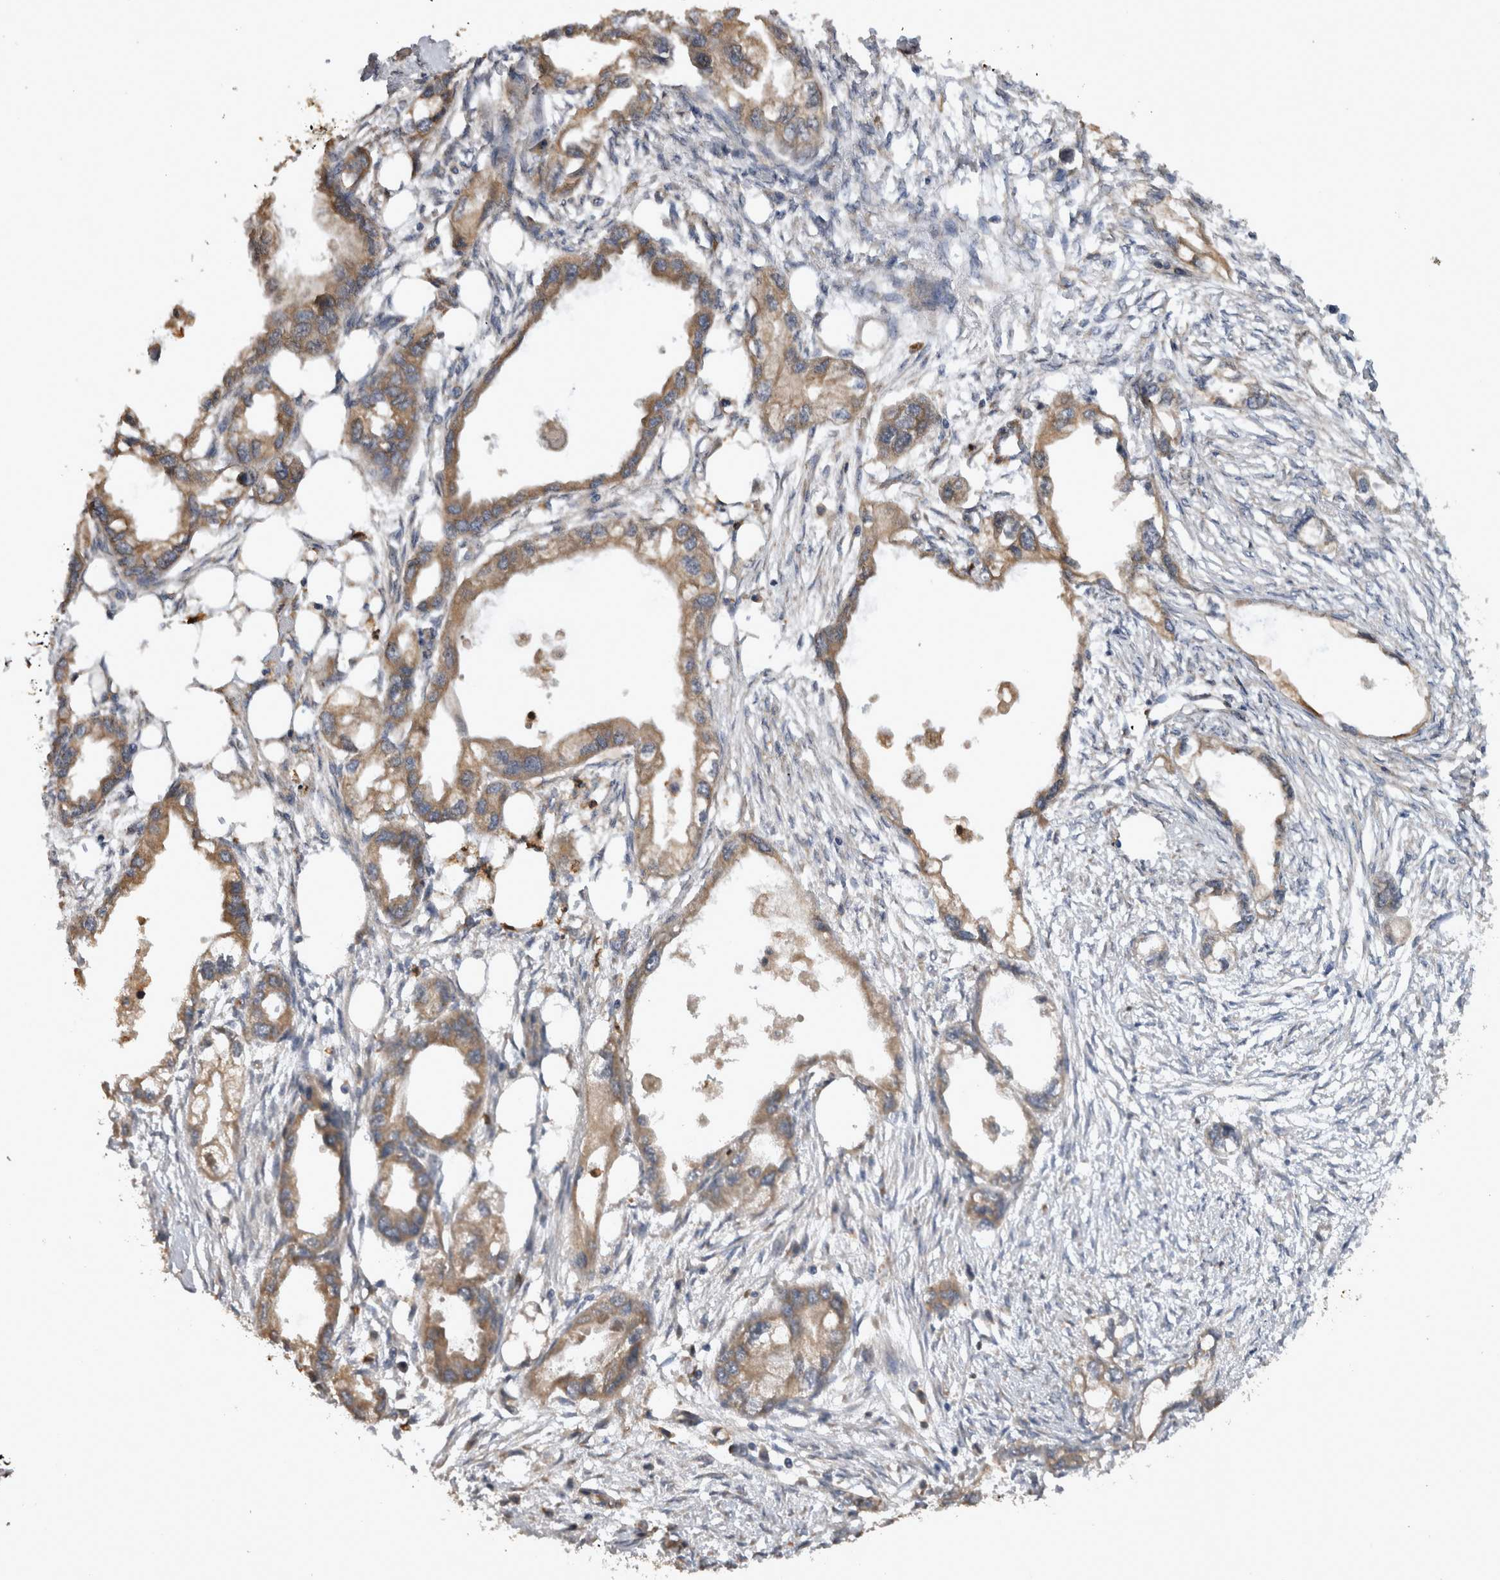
{"staining": {"intensity": "weak", "quantity": ">75%", "location": "cytoplasmic/membranous"}, "tissue": "endometrial cancer", "cell_type": "Tumor cells", "image_type": "cancer", "snomed": [{"axis": "morphology", "description": "Adenocarcinoma, NOS"}, {"axis": "morphology", "description": "Adenocarcinoma, metastatic, NOS"}, {"axis": "topography", "description": "Adipose tissue"}, {"axis": "topography", "description": "Endometrium"}], "caption": "Immunohistochemical staining of endometrial cancer demonstrates low levels of weak cytoplasmic/membranous expression in about >75% of tumor cells.", "gene": "TMED7", "patient": {"sex": "female", "age": 67}}